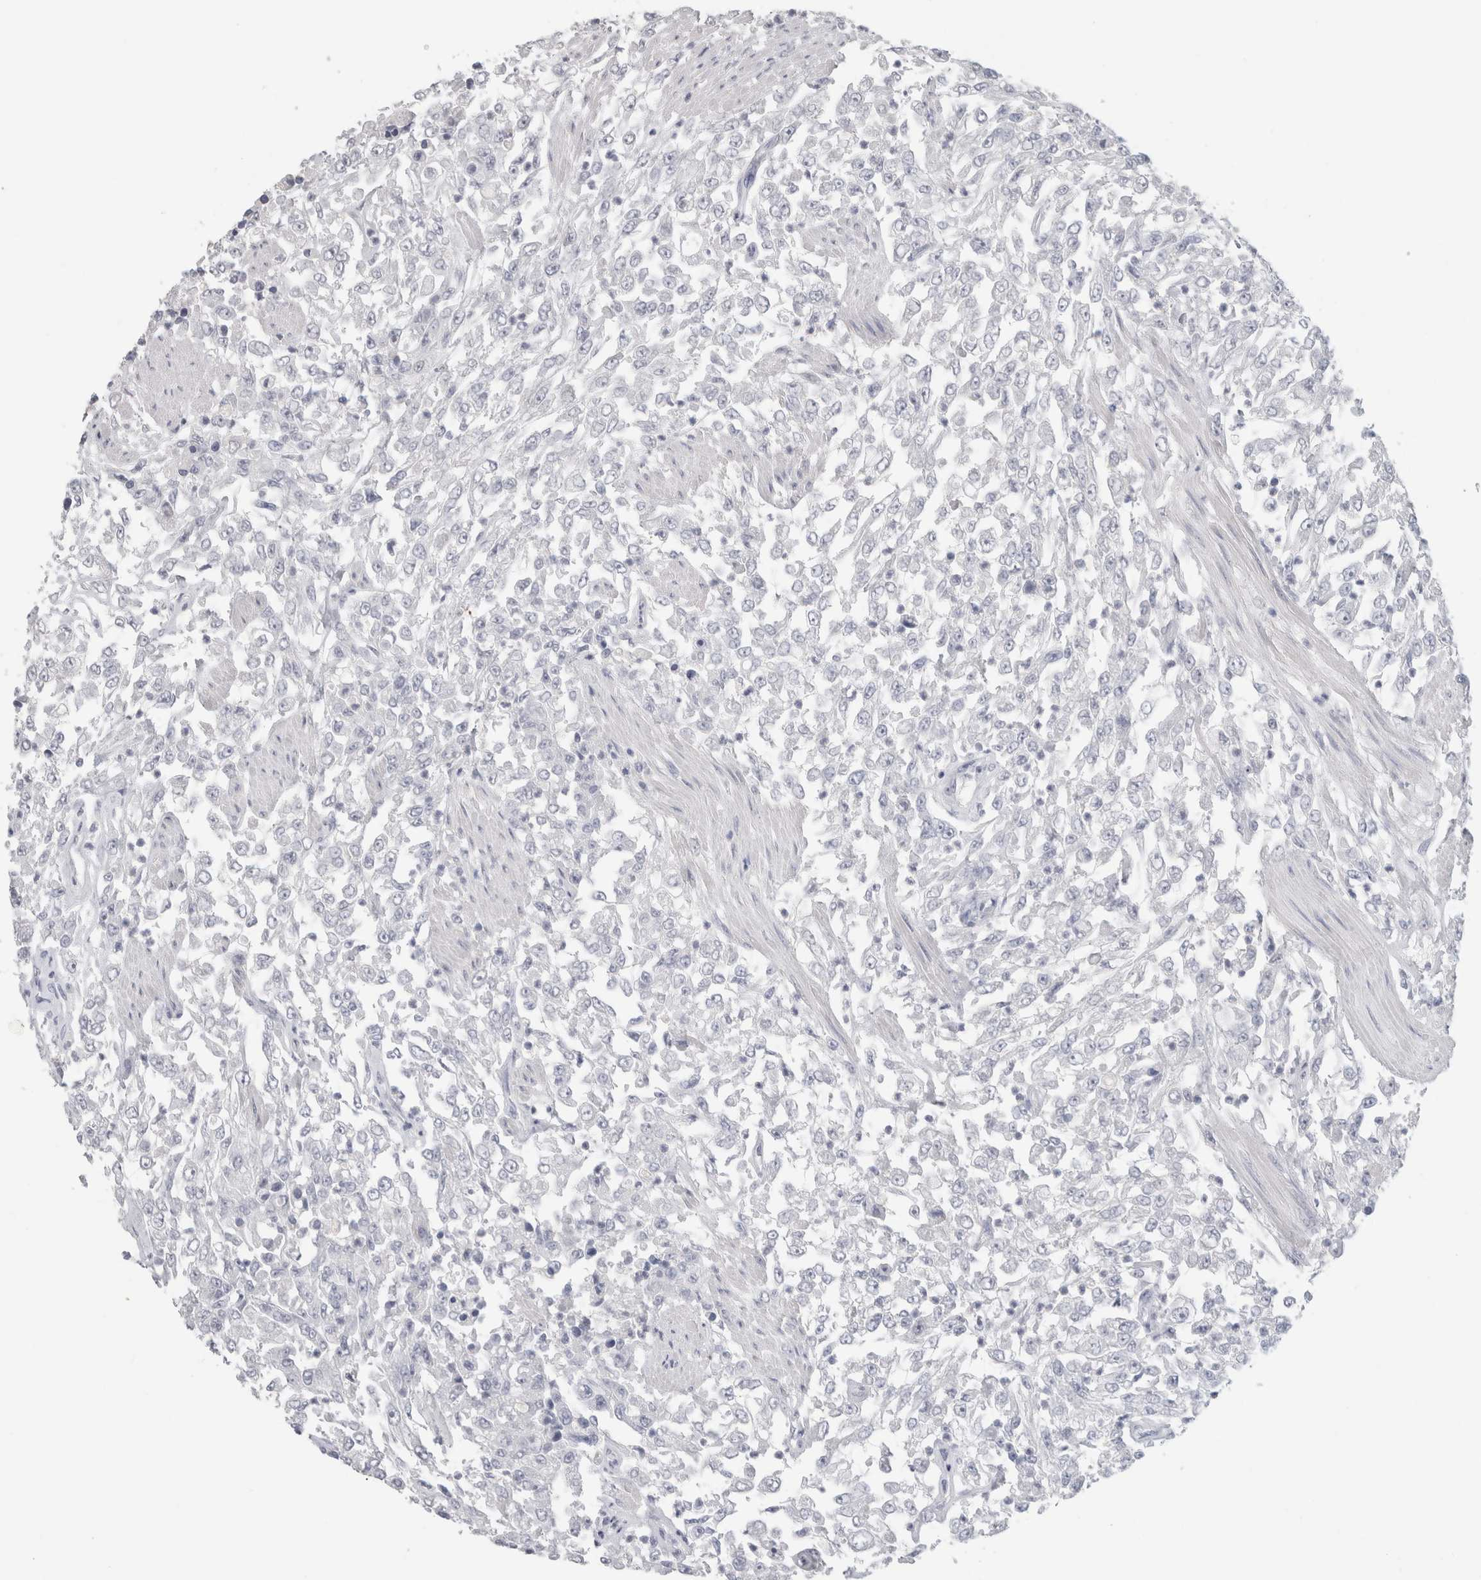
{"staining": {"intensity": "negative", "quantity": "none", "location": "none"}, "tissue": "urothelial cancer", "cell_type": "Tumor cells", "image_type": "cancer", "snomed": [{"axis": "morphology", "description": "Urothelial carcinoma, High grade"}, {"axis": "topography", "description": "Urinary bladder"}], "caption": "The immunohistochemistry histopathology image has no significant staining in tumor cells of high-grade urothelial carcinoma tissue.", "gene": "SLC6A1", "patient": {"sex": "male", "age": 46}}